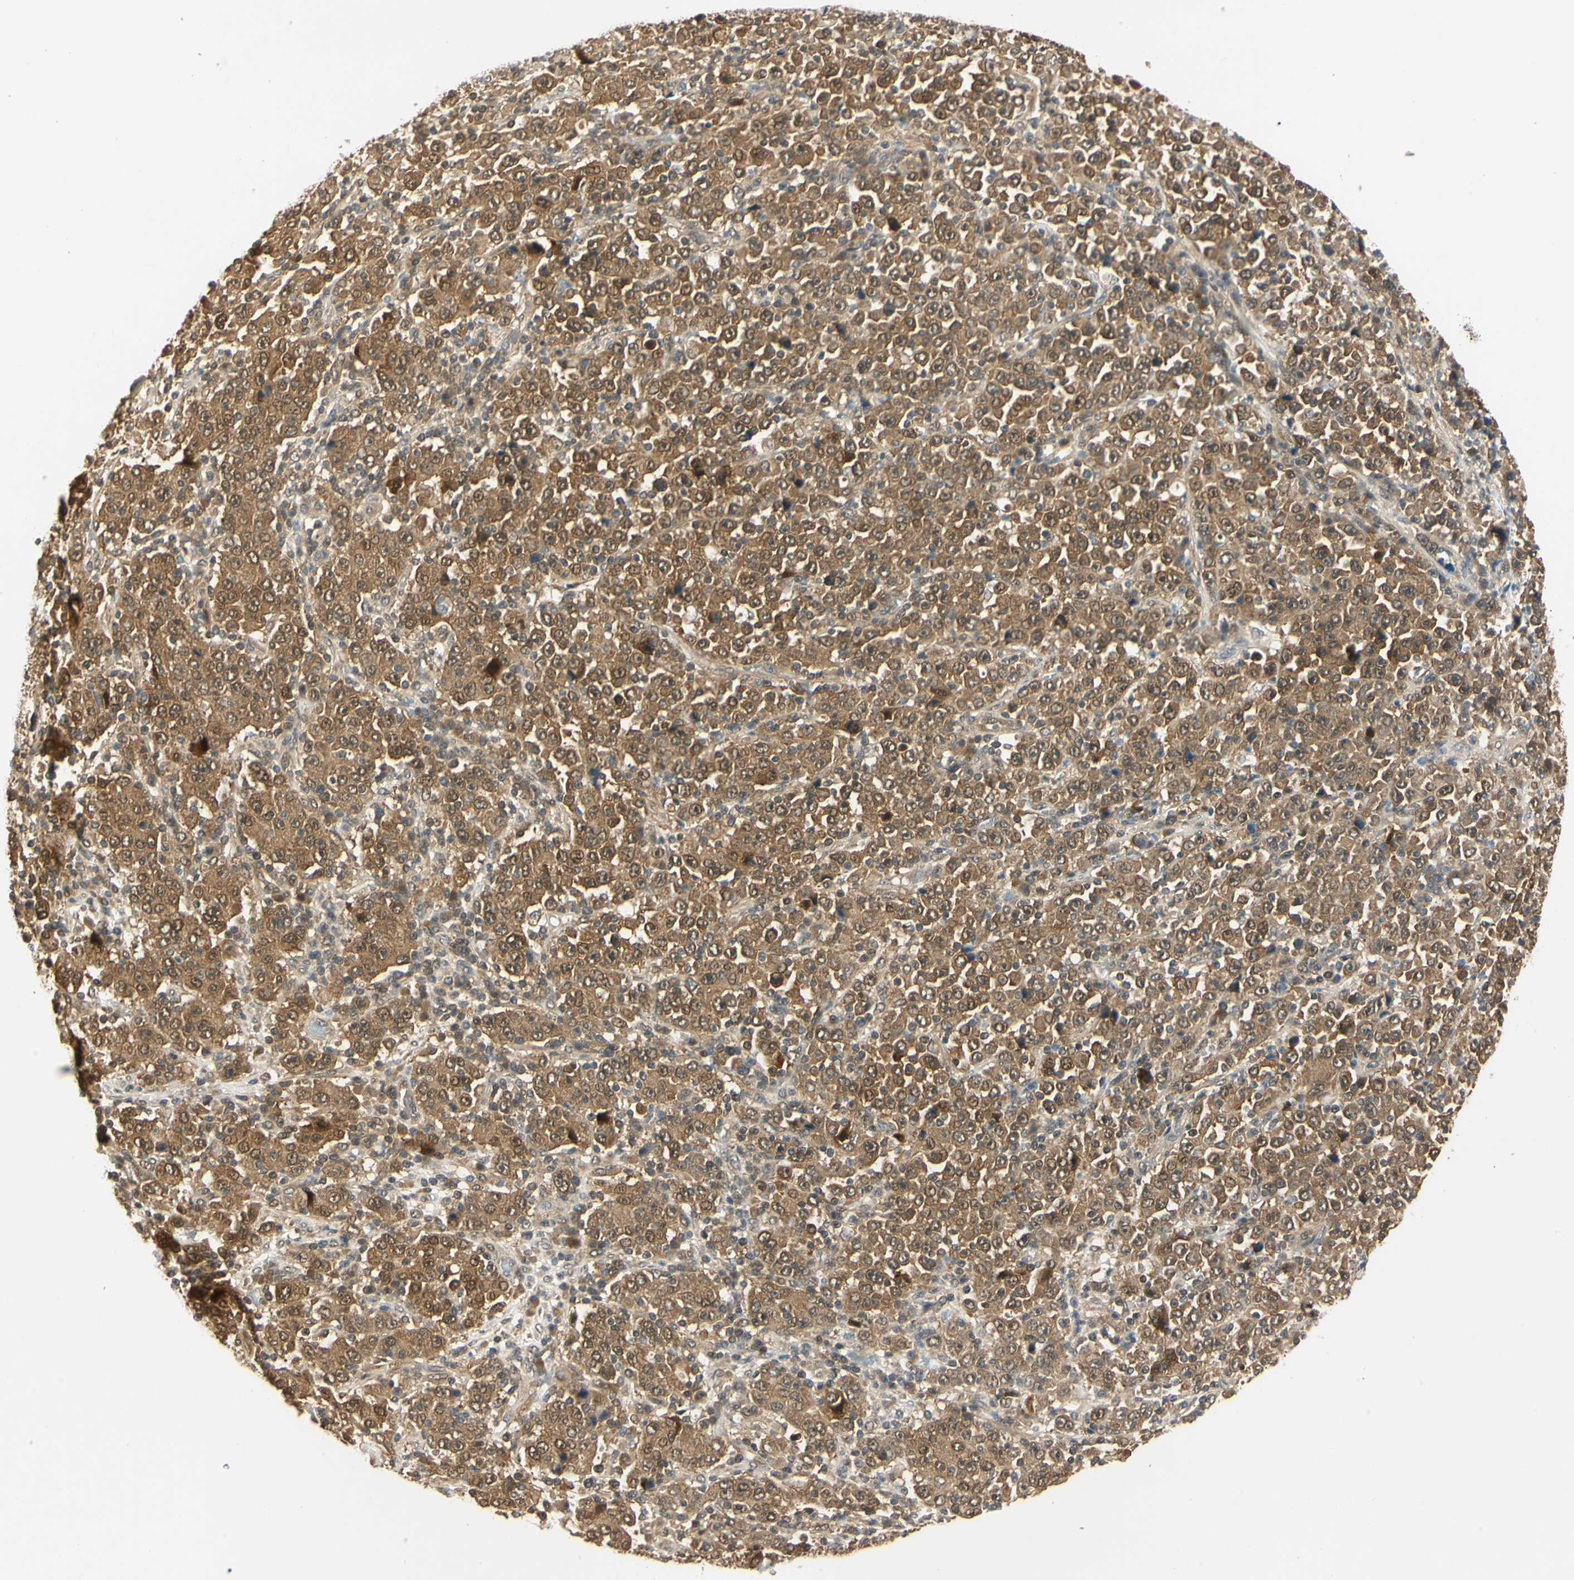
{"staining": {"intensity": "strong", "quantity": ">75%", "location": "cytoplasmic/membranous,nuclear"}, "tissue": "stomach cancer", "cell_type": "Tumor cells", "image_type": "cancer", "snomed": [{"axis": "morphology", "description": "Normal tissue, NOS"}, {"axis": "morphology", "description": "Adenocarcinoma, NOS"}, {"axis": "topography", "description": "Stomach, upper"}, {"axis": "topography", "description": "Stomach"}], "caption": "Protein staining of stomach cancer (adenocarcinoma) tissue exhibits strong cytoplasmic/membranous and nuclear staining in approximately >75% of tumor cells. (DAB = brown stain, brightfield microscopy at high magnification).", "gene": "UBE2Z", "patient": {"sex": "male", "age": 59}}